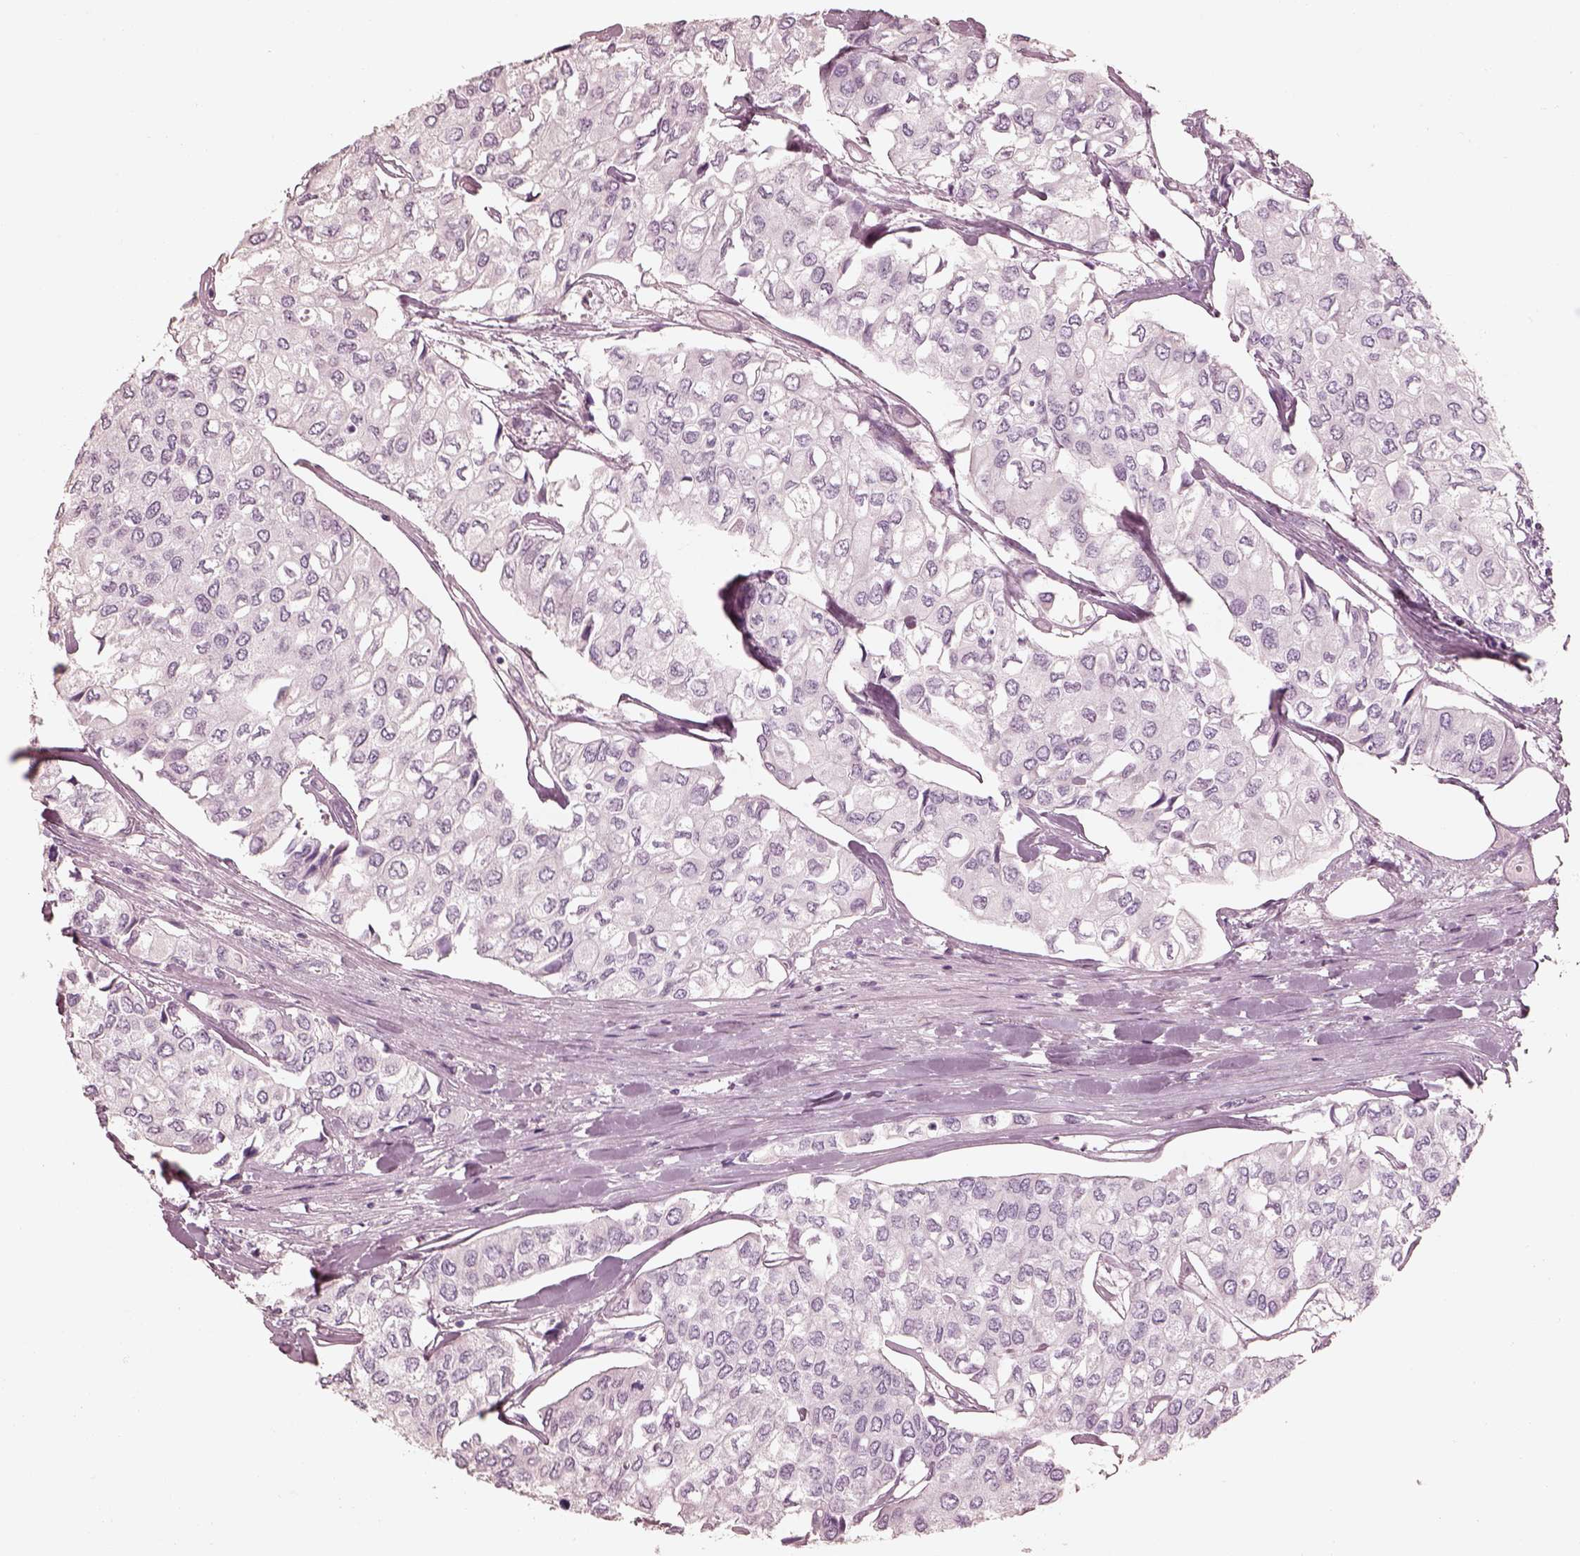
{"staining": {"intensity": "negative", "quantity": "none", "location": "none"}, "tissue": "urothelial cancer", "cell_type": "Tumor cells", "image_type": "cancer", "snomed": [{"axis": "morphology", "description": "Urothelial carcinoma, High grade"}, {"axis": "topography", "description": "Urinary bladder"}], "caption": "Immunohistochemistry (IHC) of human urothelial carcinoma (high-grade) exhibits no expression in tumor cells.", "gene": "ZP4", "patient": {"sex": "male", "age": 73}}